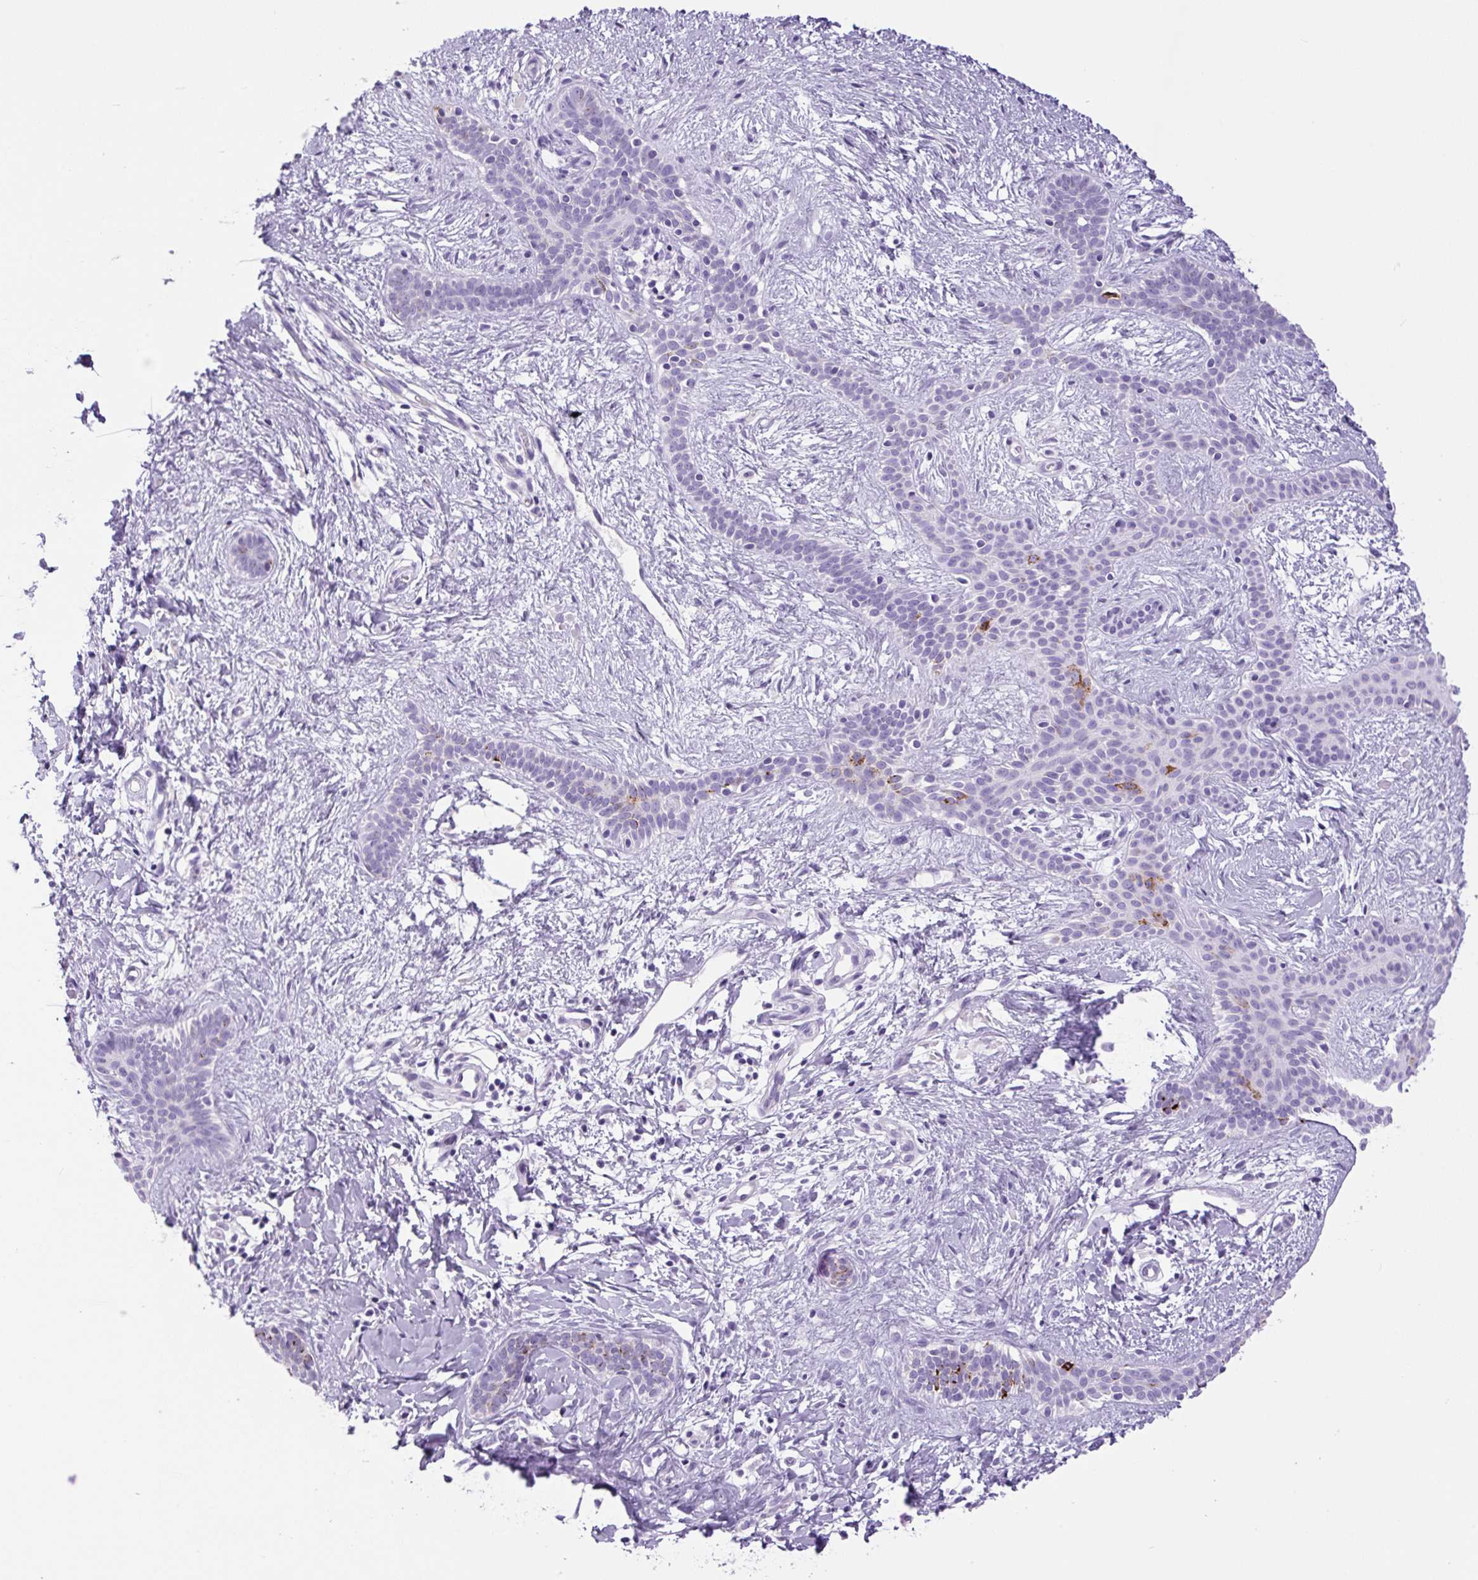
{"staining": {"intensity": "moderate", "quantity": "<25%", "location": "cytoplasmic/membranous"}, "tissue": "skin cancer", "cell_type": "Tumor cells", "image_type": "cancer", "snomed": [{"axis": "morphology", "description": "Basal cell carcinoma"}, {"axis": "topography", "description": "Skin"}], "caption": "Brown immunohistochemical staining in human skin cancer (basal cell carcinoma) demonstrates moderate cytoplasmic/membranous staining in approximately <25% of tumor cells.", "gene": "CHGA", "patient": {"sex": "male", "age": 78}}